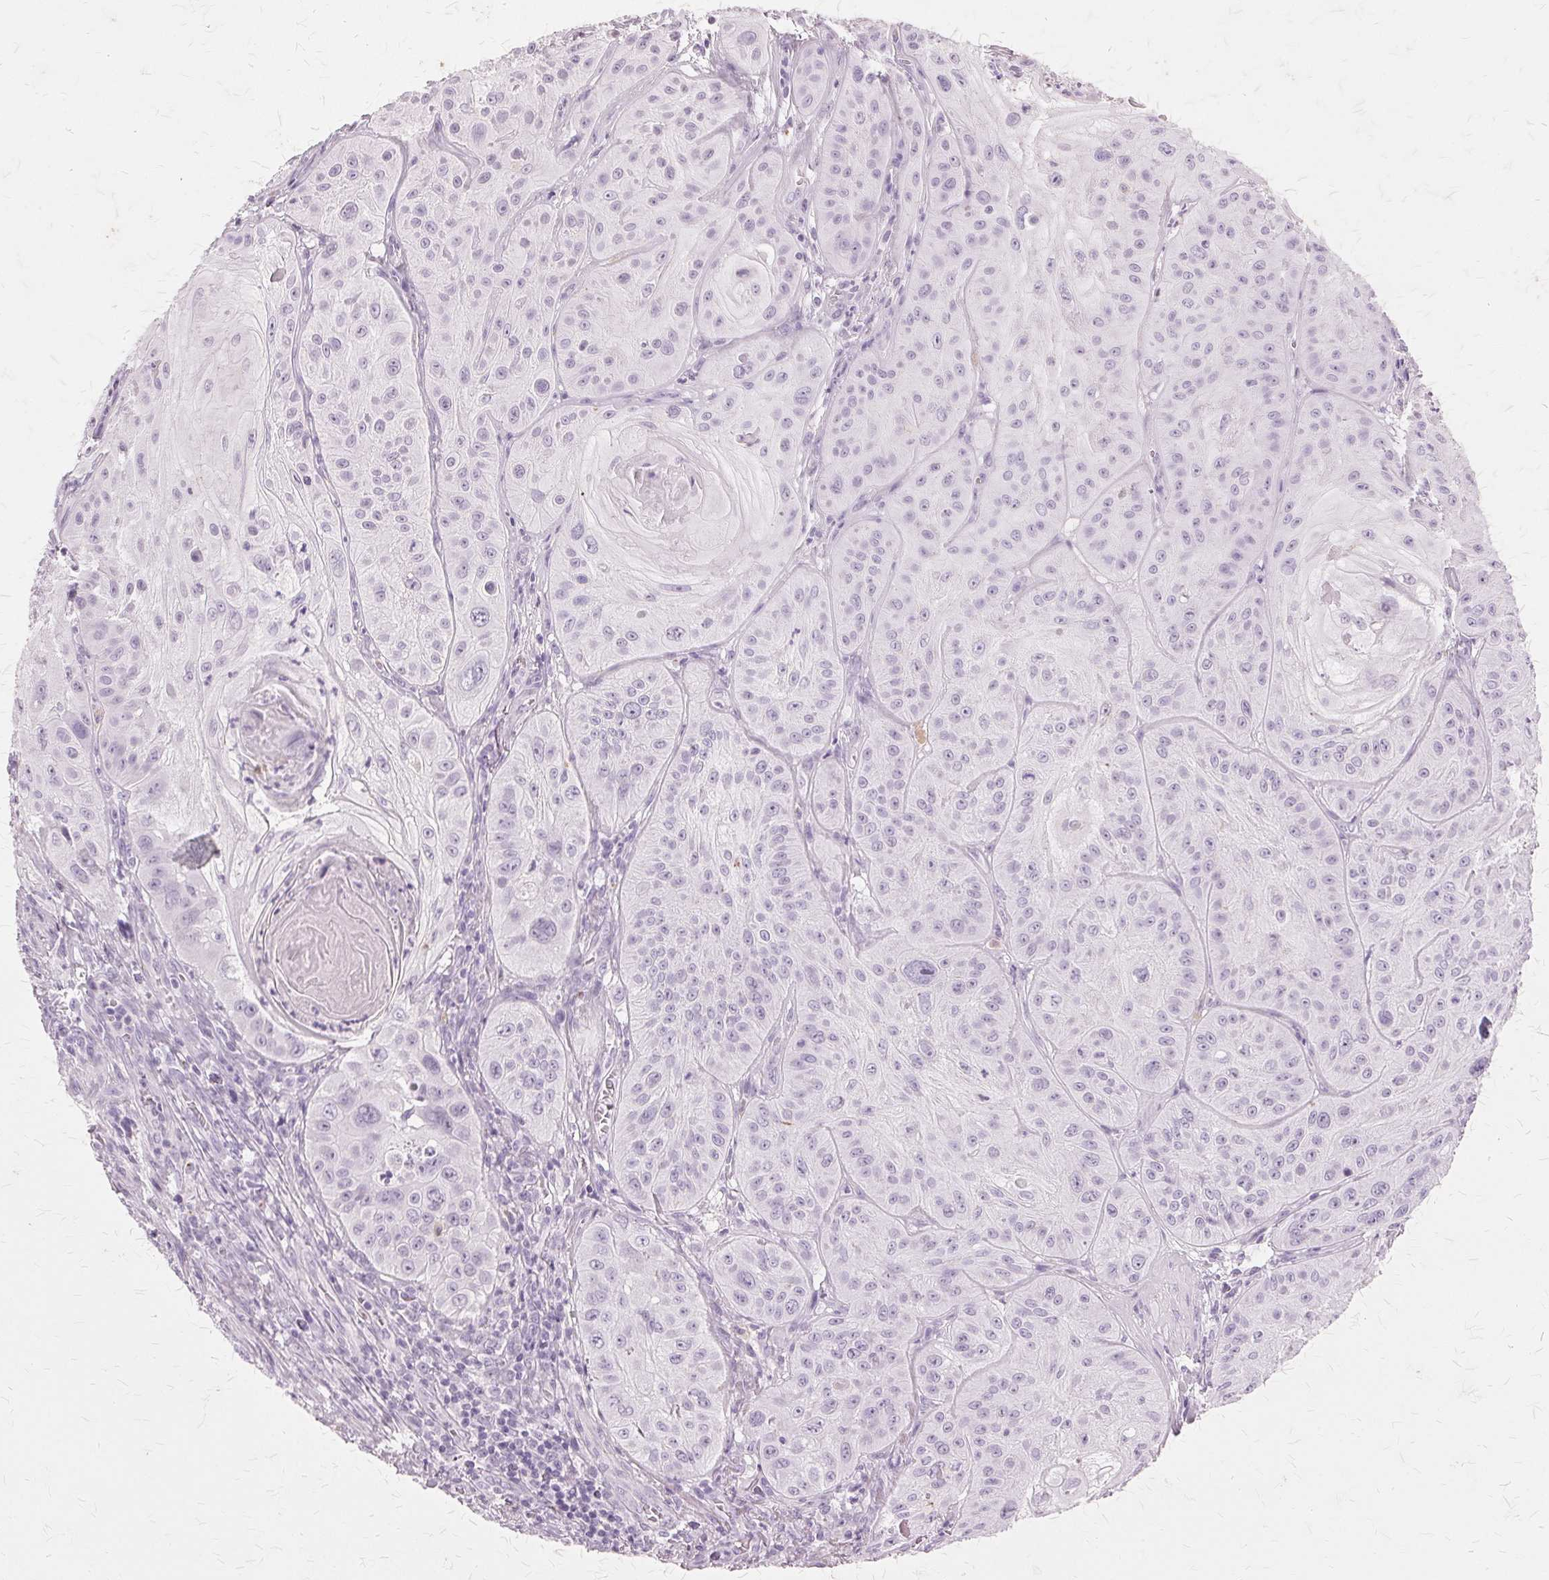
{"staining": {"intensity": "negative", "quantity": "none", "location": "none"}, "tissue": "skin cancer", "cell_type": "Tumor cells", "image_type": "cancer", "snomed": [{"axis": "morphology", "description": "Squamous cell carcinoma, NOS"}, {"axis": "topography", "description": "Skin"}], "caption": "Human squamous cell carcinoma (skin) stained for a protein using immunohistochemistry (IHC) reveals no staining in tumor cells.", "gene": "SLC45A3", "patient": {"sex": "male", "age": 85}}